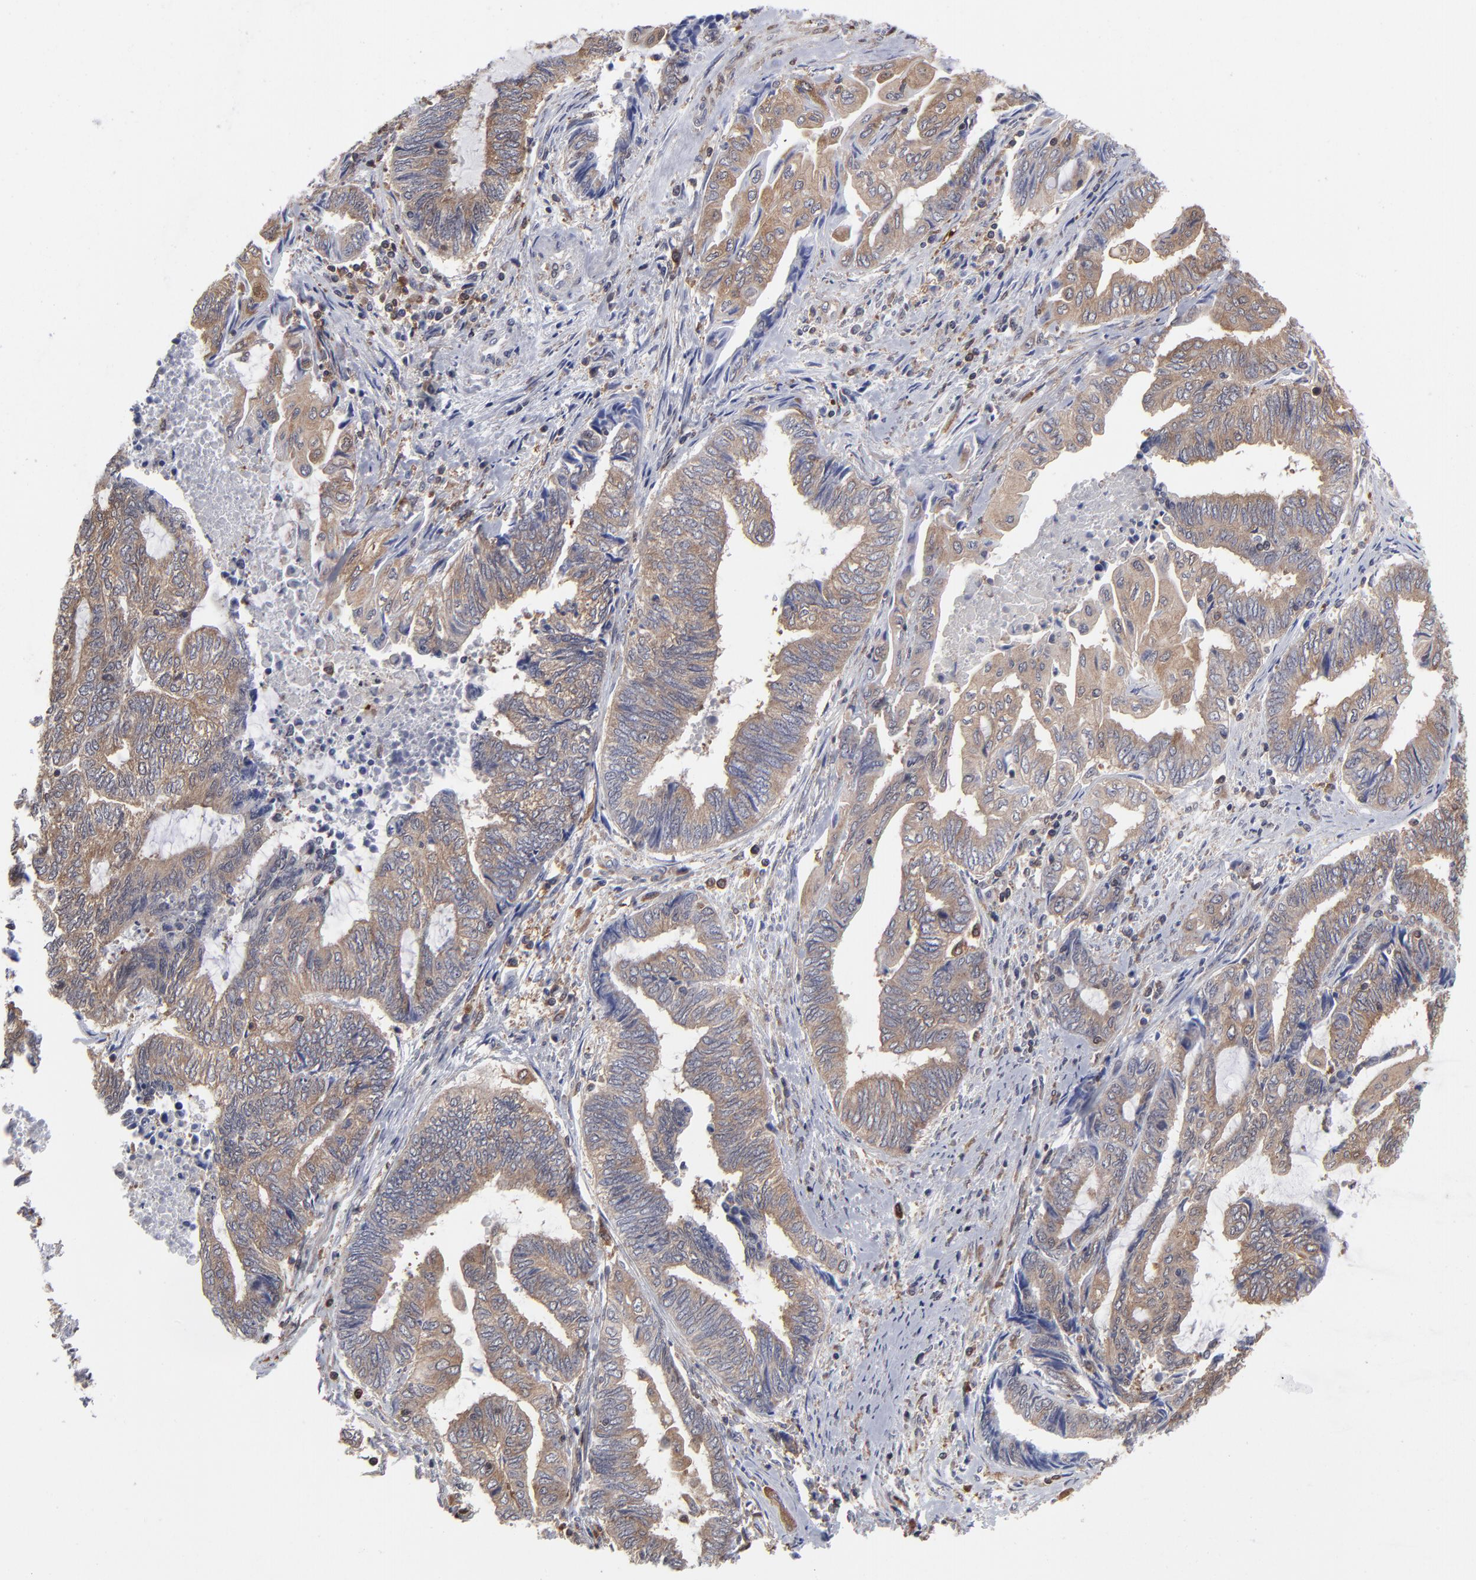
{"staining": {"intensity": "moderate", "quantity": ">75%", "location": "cytoplasmic/membranous"}, "tissue": "endometrial cancer", "cell_type": "Tumor cells", "image_type": "cancer", "snomed": [{"axis": "morphology", "description": "Adenocarcinoma, NOS"}, {"axis": "topography", "description": "Uterus"}, {"axis": "topography", "description": "Endometrium"}], "caption": "A high-resolution histopathology image shows IHC staining of adenocarcinoma (endometrial), which displays moderate cytoplasmic/membranous positivity in approximately >75% of tumor cells. Immunohistochemistry (ihc) stains the protein in brown and the nuclei are stained blue.", "gene": "MAP2K1", "patient": {"sex": "female", "age": 70}}